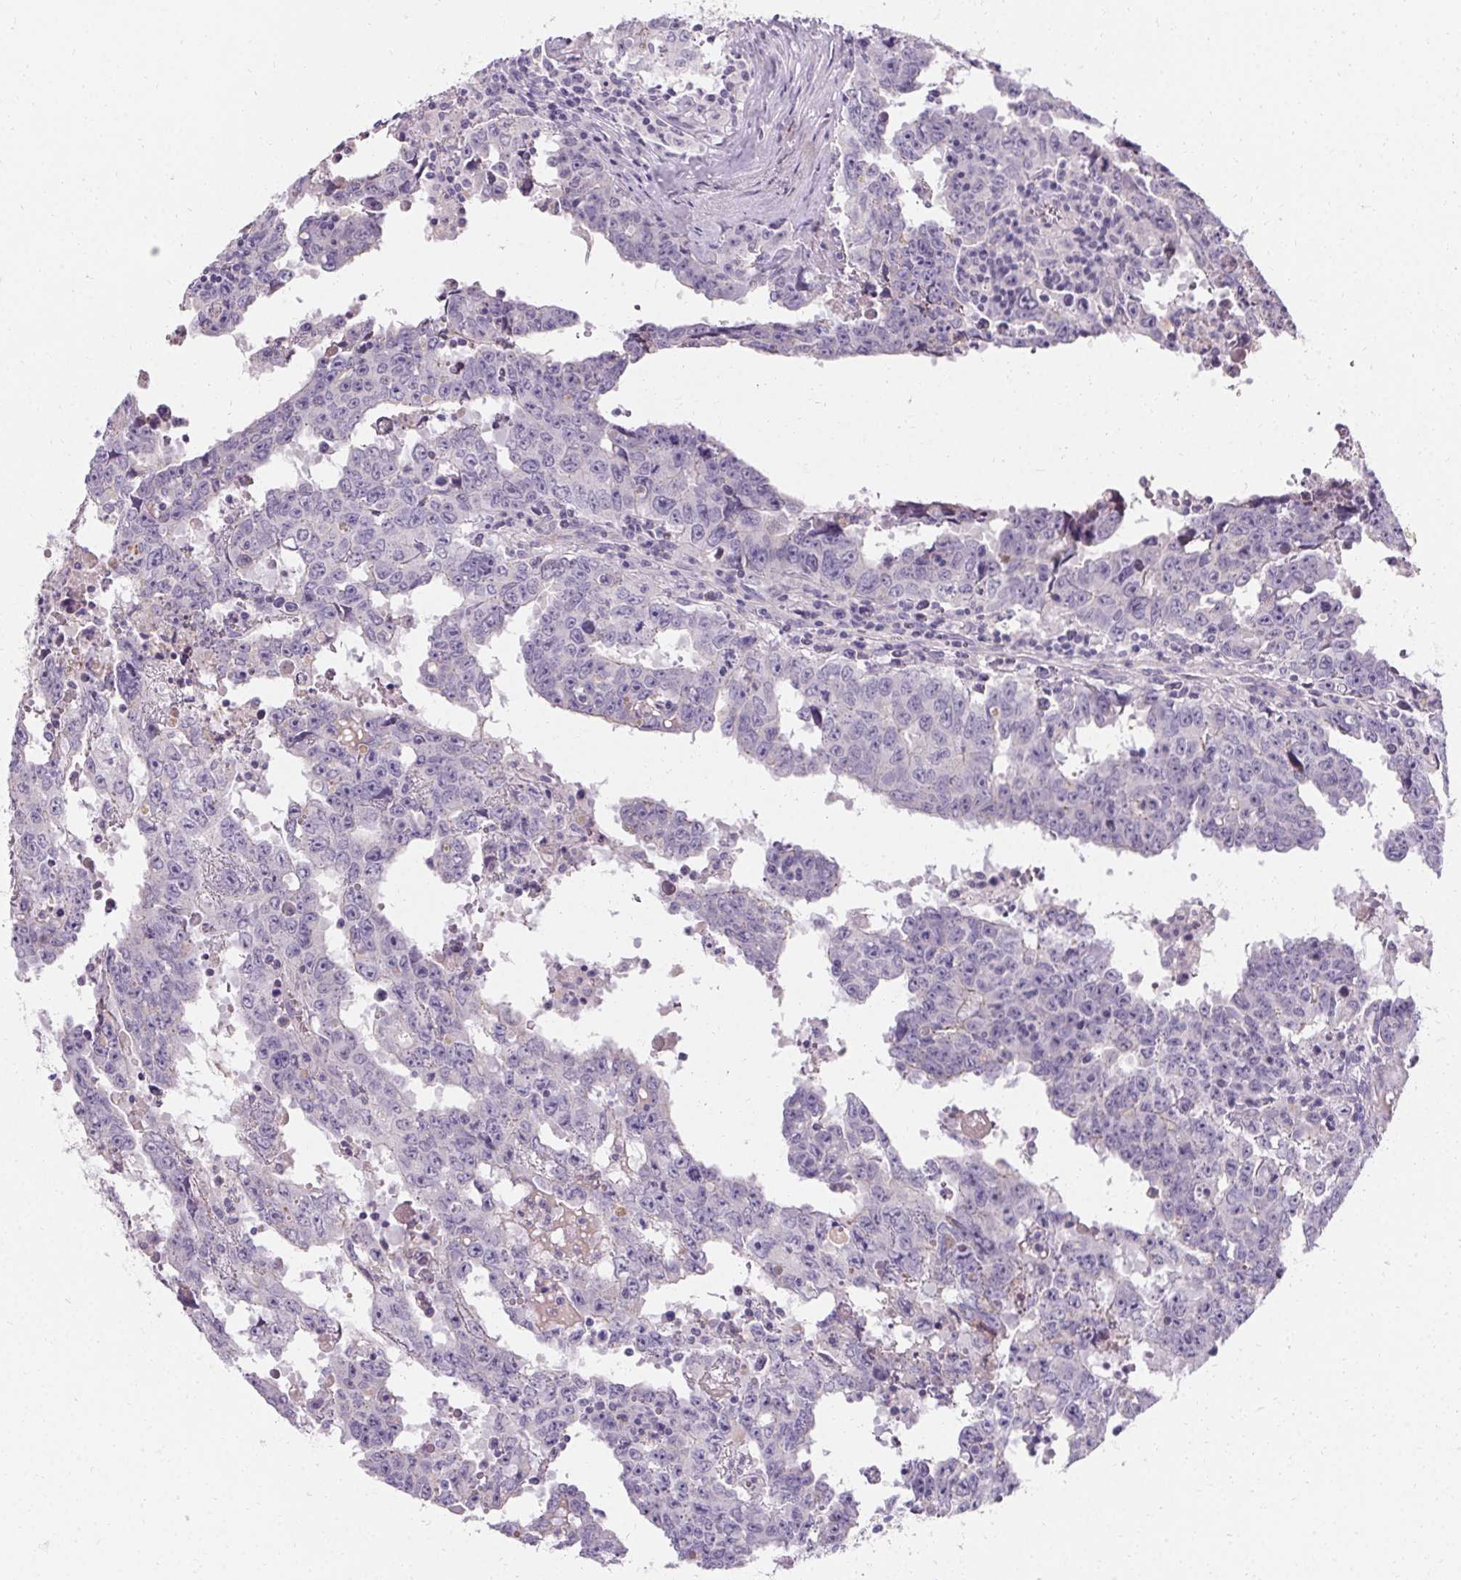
{"staining": {"intensity": "negative", "quantity": "none", "location": "none"}, "tissue": "testis cancer", "cell_type": "Tumor cells", "image_type": "cancer", "snomed": [{"axis": "morphology", "description": "Carcinoma, Embryonal, NOS"}, {"axis": "topography", "description": "Testis"}], "caption": "This is an immunohistochemistry (IHC) micrograph of testis cancer (embryonal carcinoma). There is no positivity in tumor cells.", "gene": "TRIP13", "patient": {"sex": "male", "age": 22}}